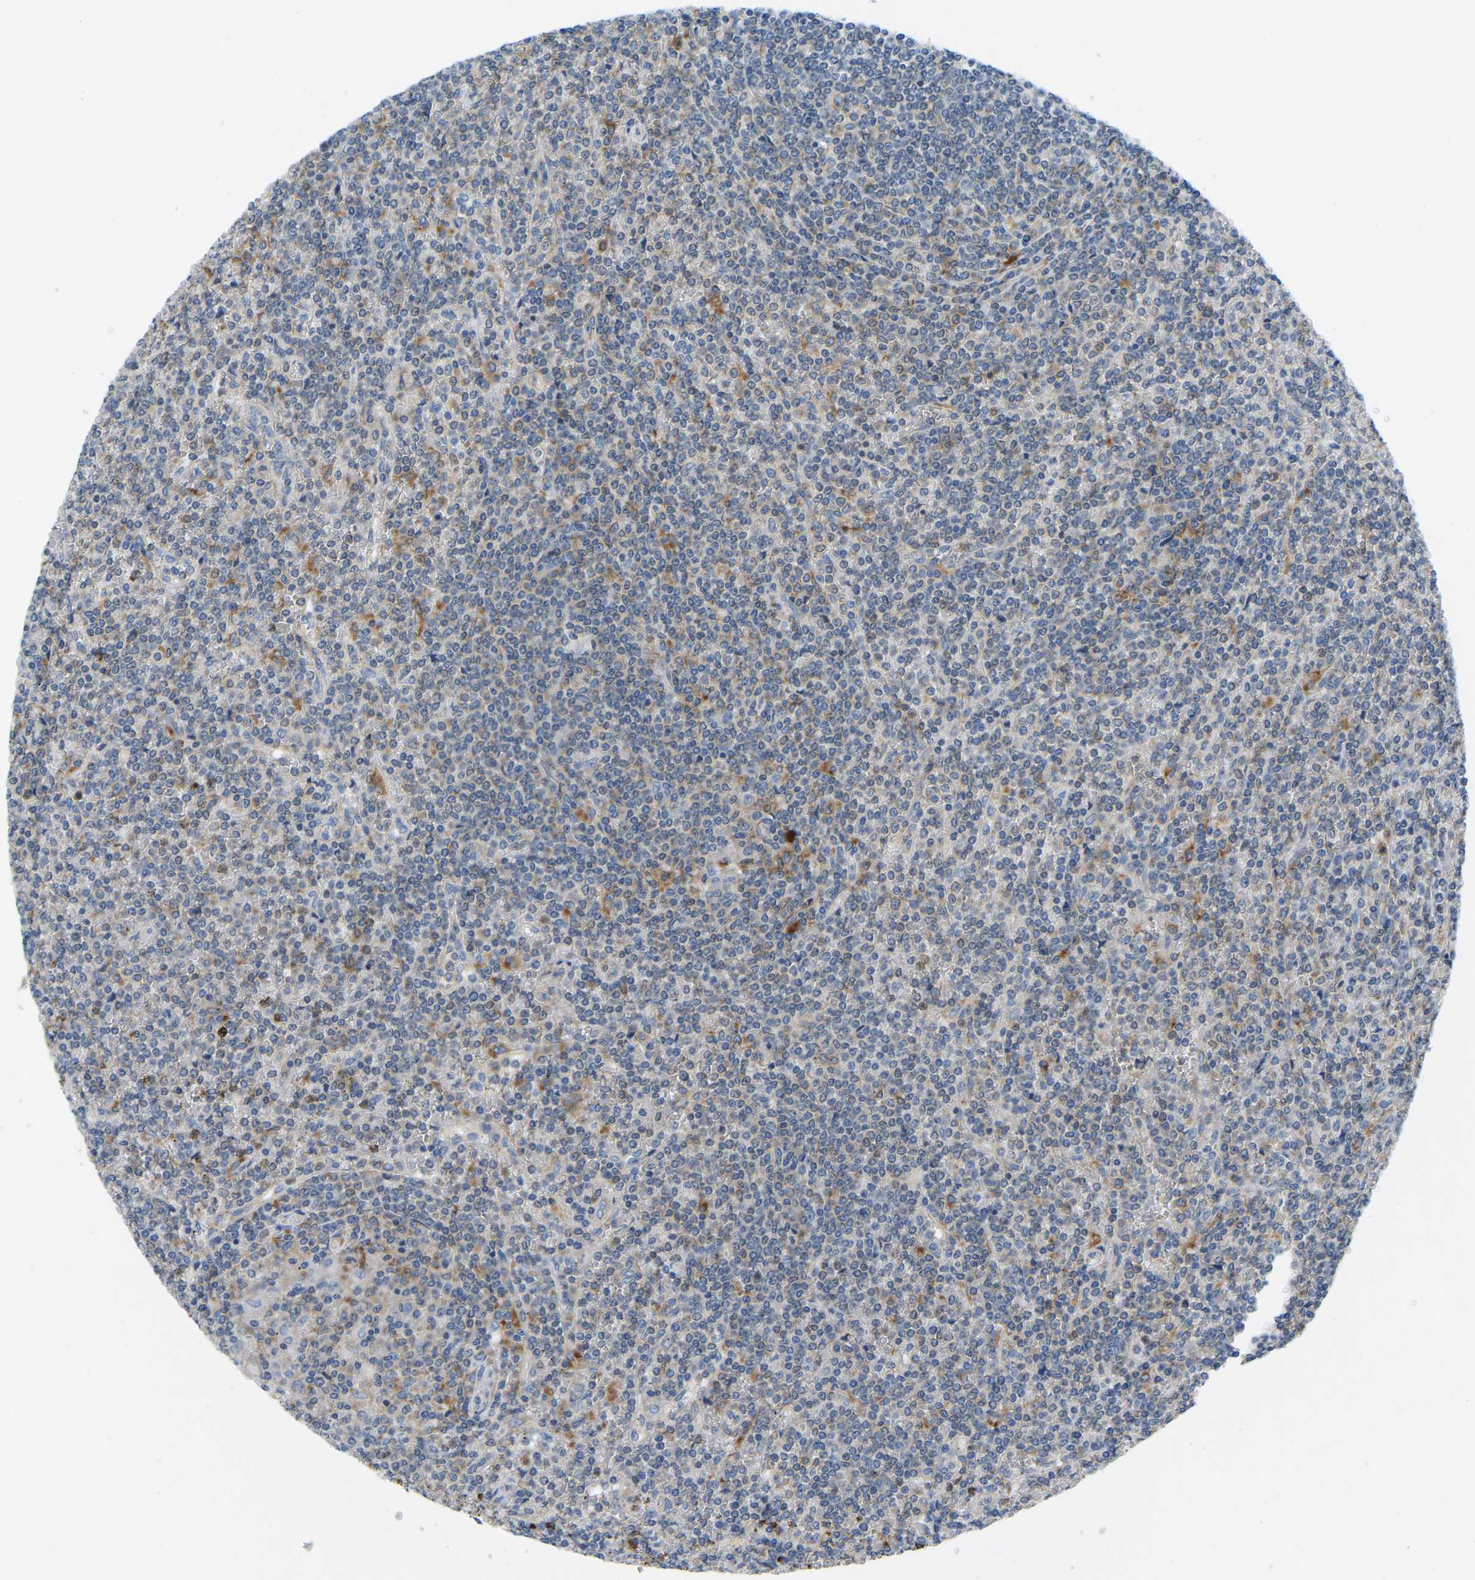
{"staining": {"intensity": "moderate", "quantity": "<25%", "location": "cytoplasmic/membranous"}, "tissue": "lymphoma", "cell_type": "Tumor cells", "image_type": "cancer", "snomed": [{"axis": "morphology", "description": "Malignant lymphoma, non-Hodgkin's type, Low grade"}, {"axis": "topography", "description": "Spleen"}], "caption": "DAB immunohistochemical staining of human malignant lymphoma, non-Hodgkin's type (low-grade) exhibits moderate cytoplasmic/membranous protein staining in approximately <25% of tumor cells.", "gene": "SND1", "patient": {"sex": "female", "age": 19}}